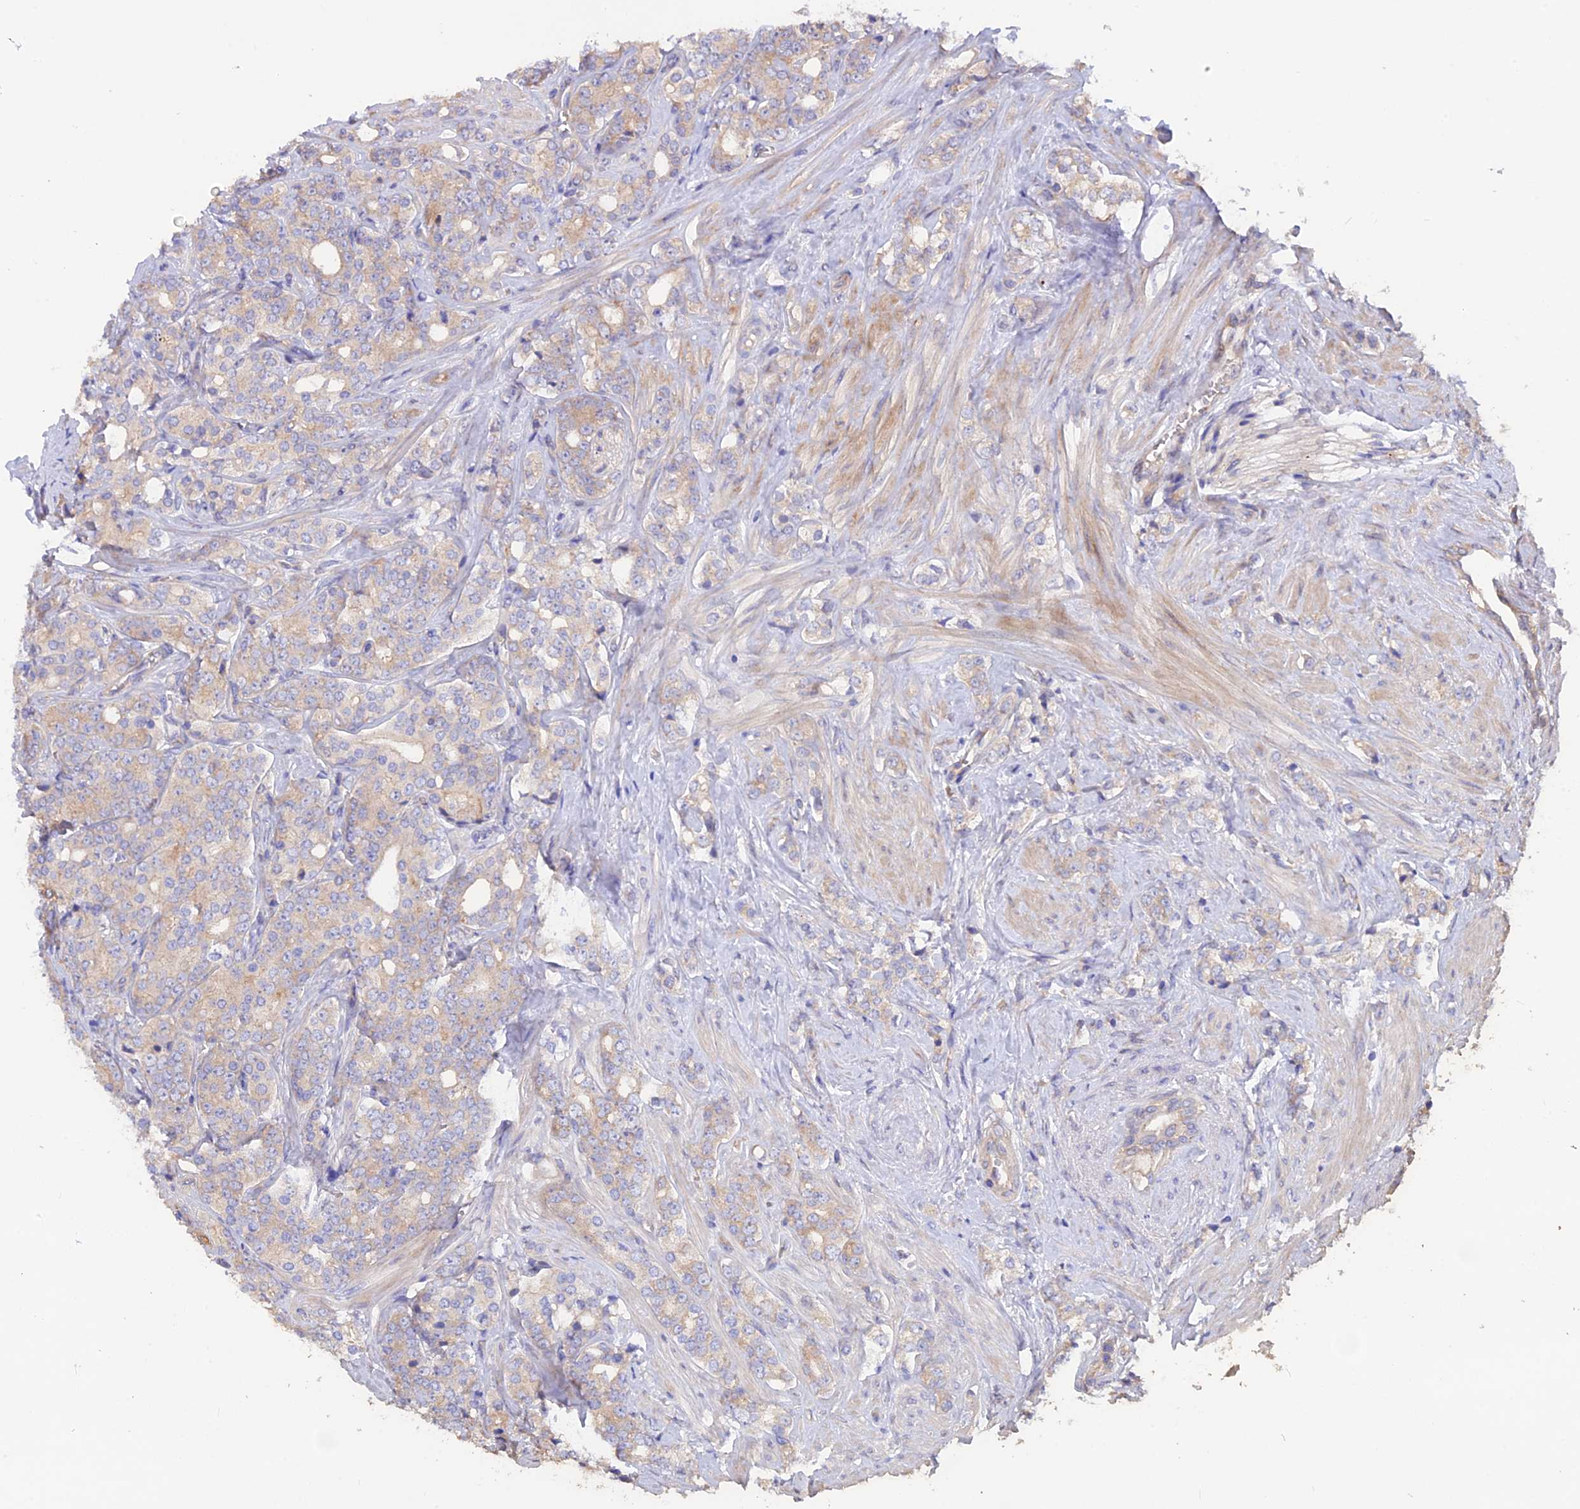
{"staining": {"intensity": "weak", "quantity": "<25%", "location": "cytoplasmic/membranous"}, "tissue": "prostate cancer", "cell_type": "Tumor cells", "image_type": "cancer", "snomed": [{"axis": "morphology", "description": "Adenocarcinoma, High grade"}, {"axis": "topography", "description": "Prostate"}], "caption": "Immunohistochemistry (IHC) histopathology image of human prostate cancer (high-grade adenocarcinoma) stained for a protein (brown), which shows no positivity in tumor cells.", "gene": "HYCC1", "patient": {"sex": "male", "age": 62}}